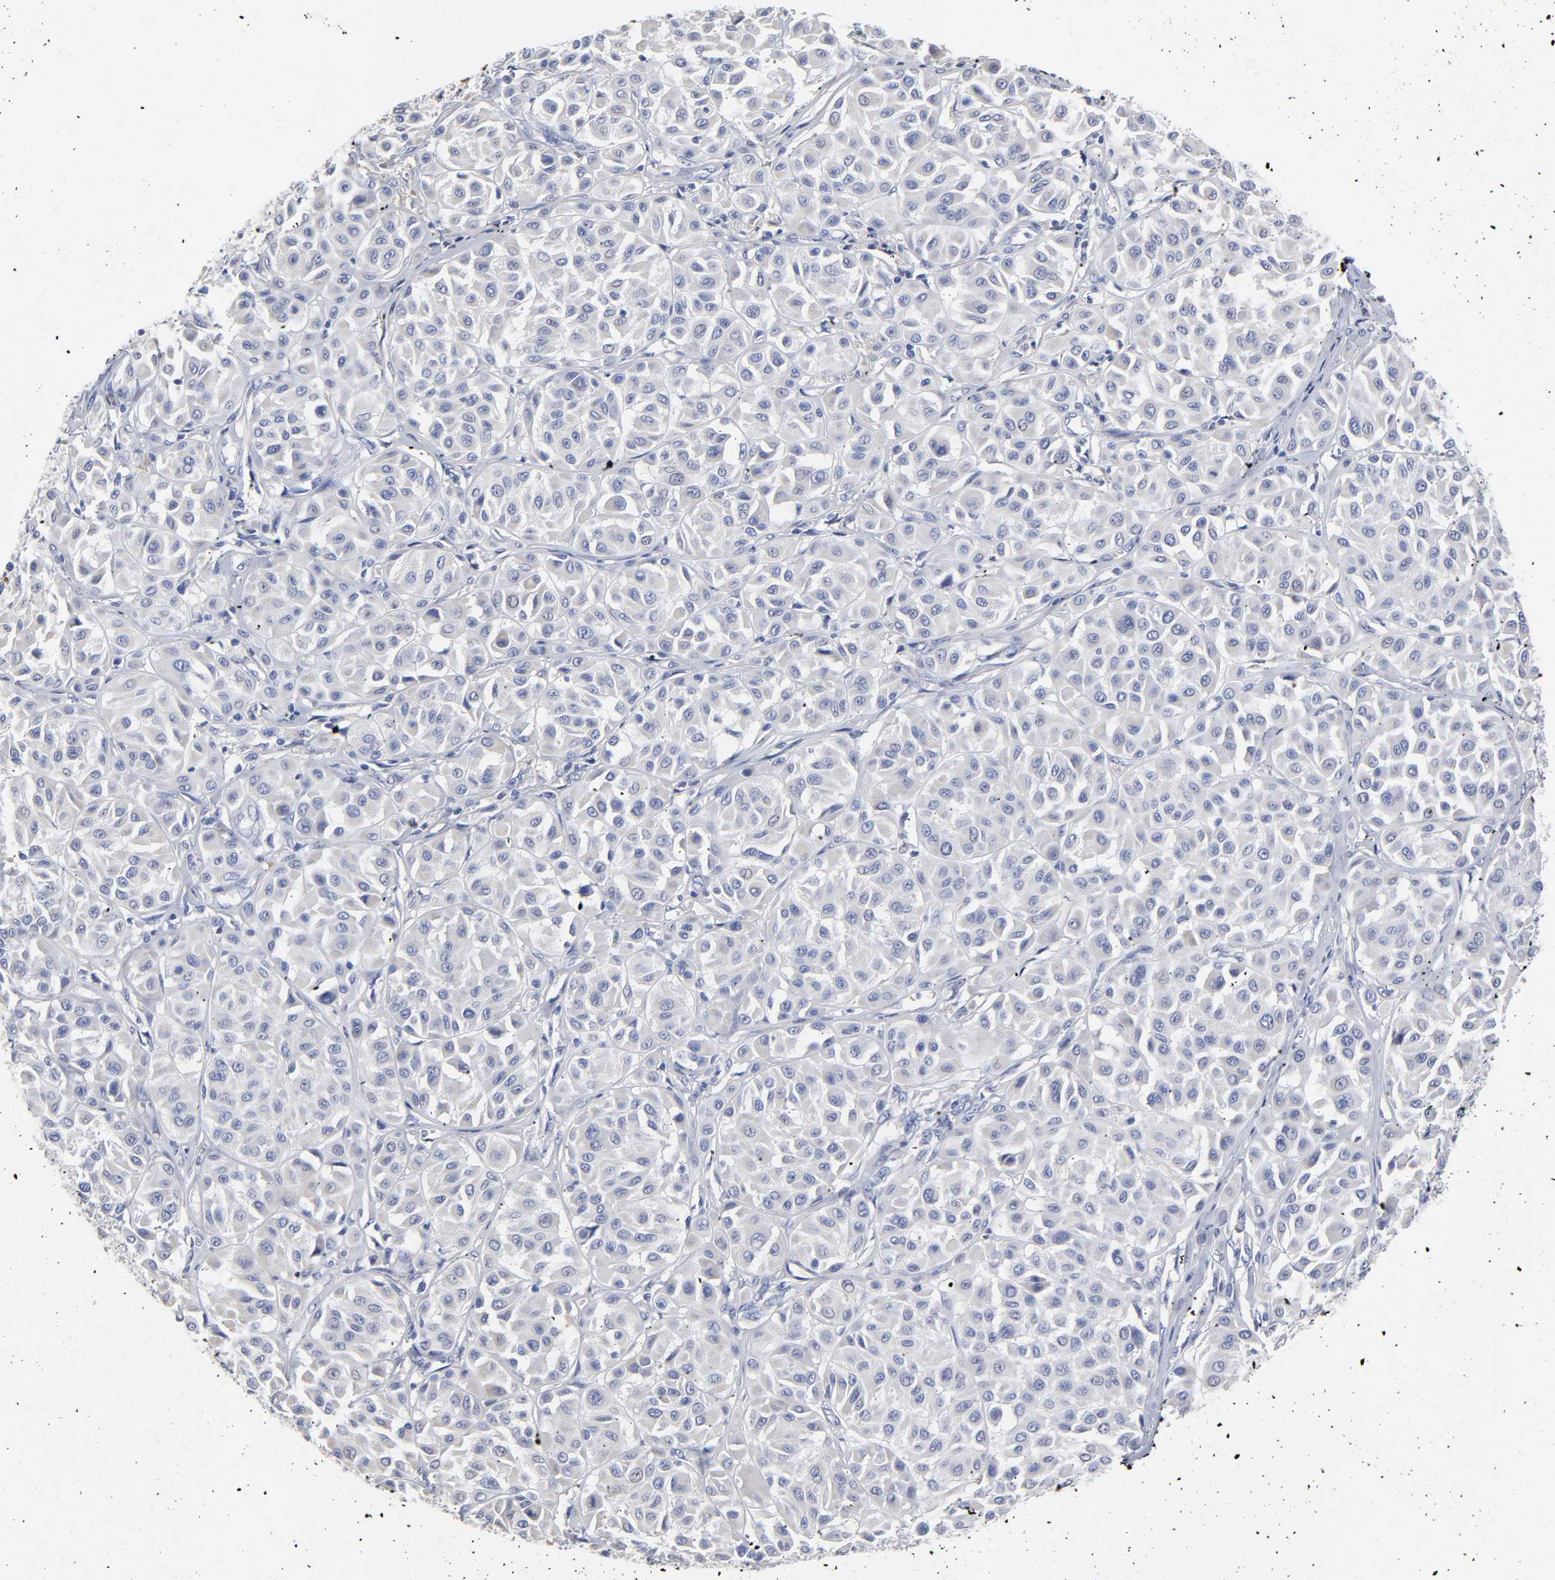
{"staining": {"intensity": "negative", "quantity": "none", "location": "none"}, "tissue": "melanoma", "cell_type": "Tumor cells", "image_type": "cancer", "snomed": [{"axis": "morphology", "description": "Malignant melanoma, Metastatic site"}, {"axis": "topography", "description": "Soft tissue"}], "caption": "Immunohistochemical staining of human malignant melanoma (metastatic site) shows no significant positivity in tumor cells.", "gene": "PTP4A1", "patient": {"sex": "male", "age": 41}}